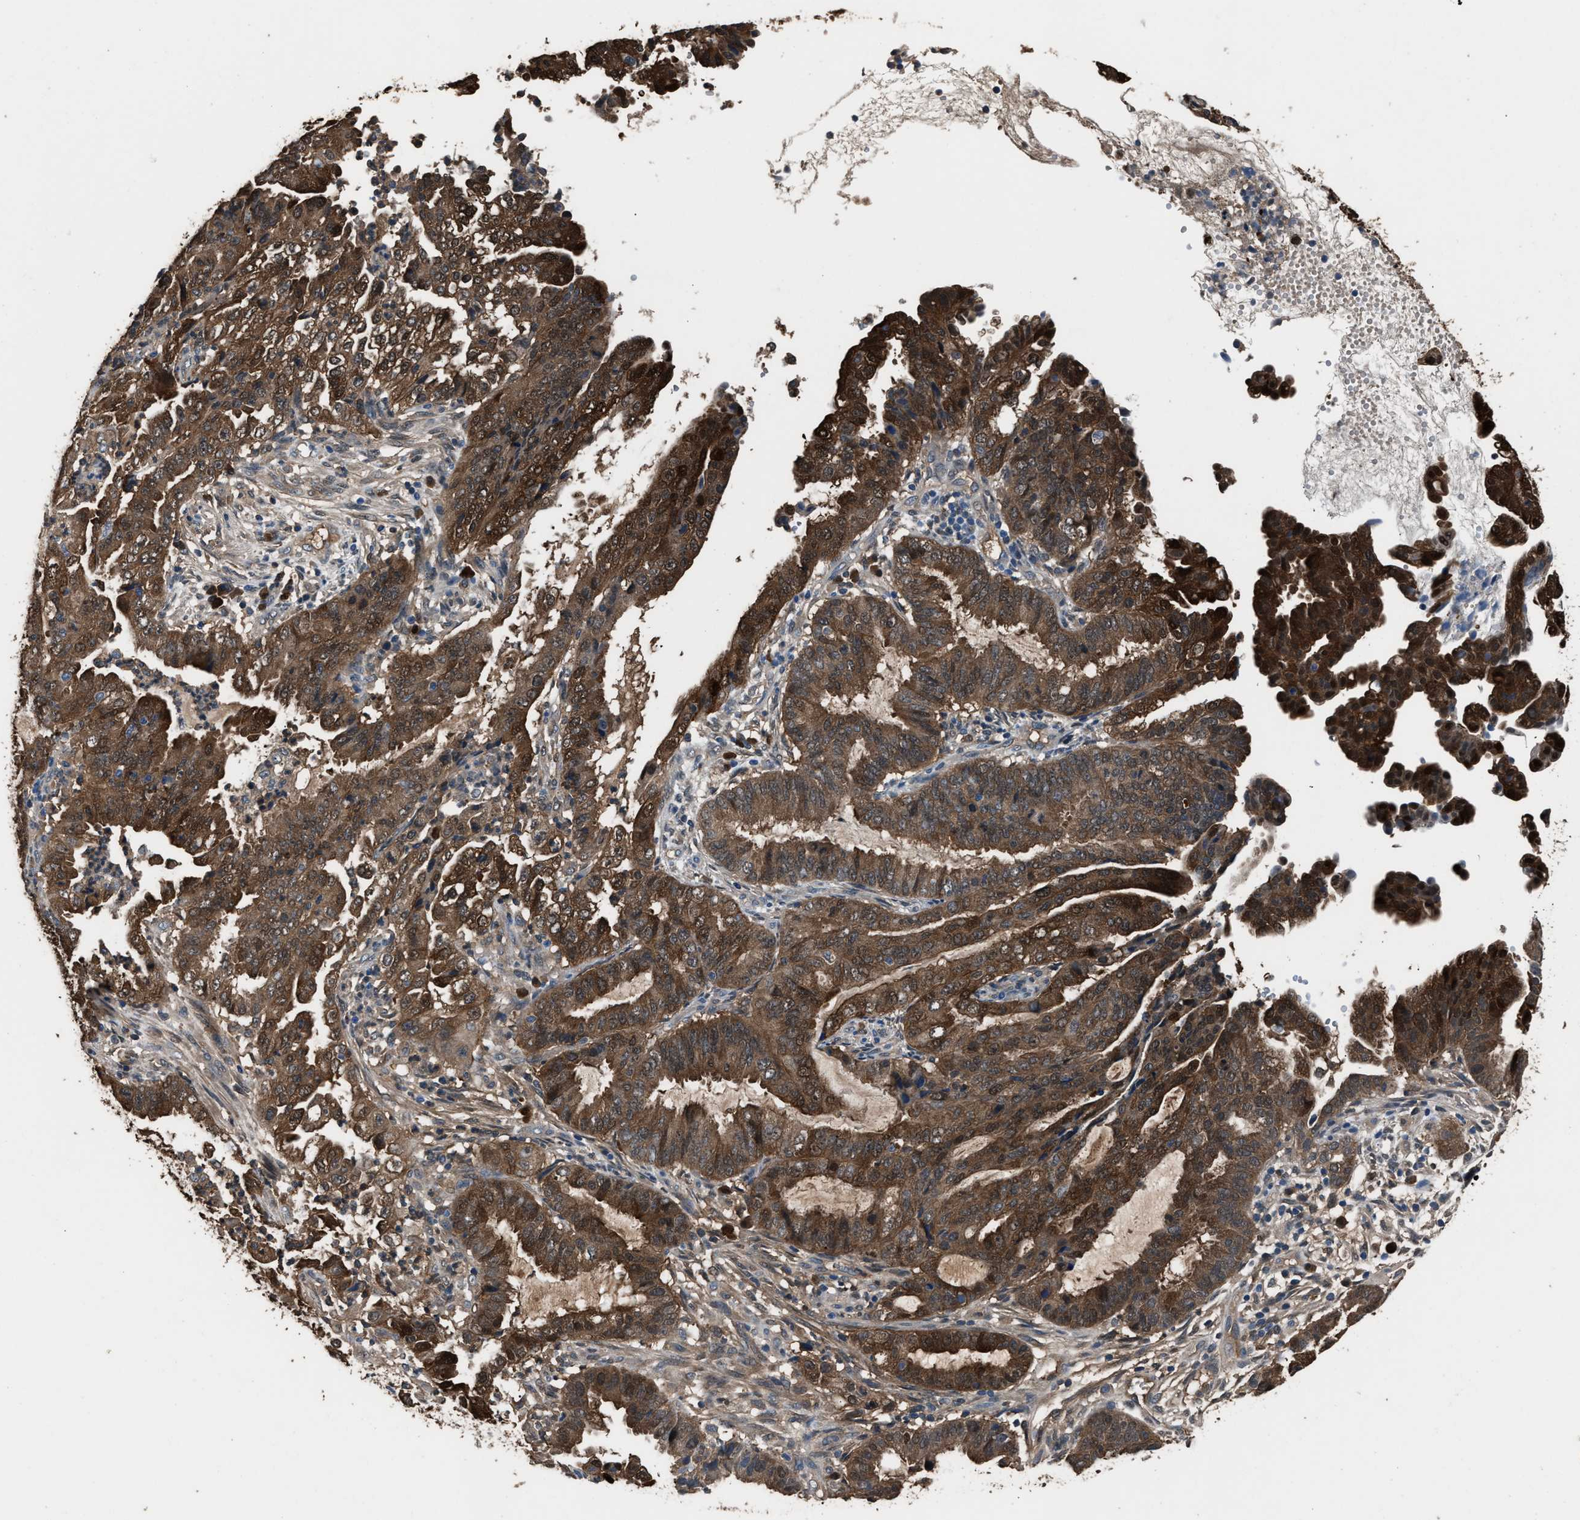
{"staining": {"intensity": "moderate", "quantity": ">75%", "location": "cytoplasmic/membranous"}, "tissue": "endometrial cancer", "cell_type": "Tumor cells", "image_type": "cancer", "snomed": [{"axis": "morphology", "description": "Adenocarcinoma, NOS"}, {"axis": "topography", "description": "Endometrium"}], "caption": "Immunohistochemistry image of endometrial adenocarcinoma stained for a protein (brown), which shows medium levels of moderate cytoplasmic/membranous staining in about >75% of tumor cells.", "gene": "GSTP1", "patient": {"sex": "female", "age": 51}}